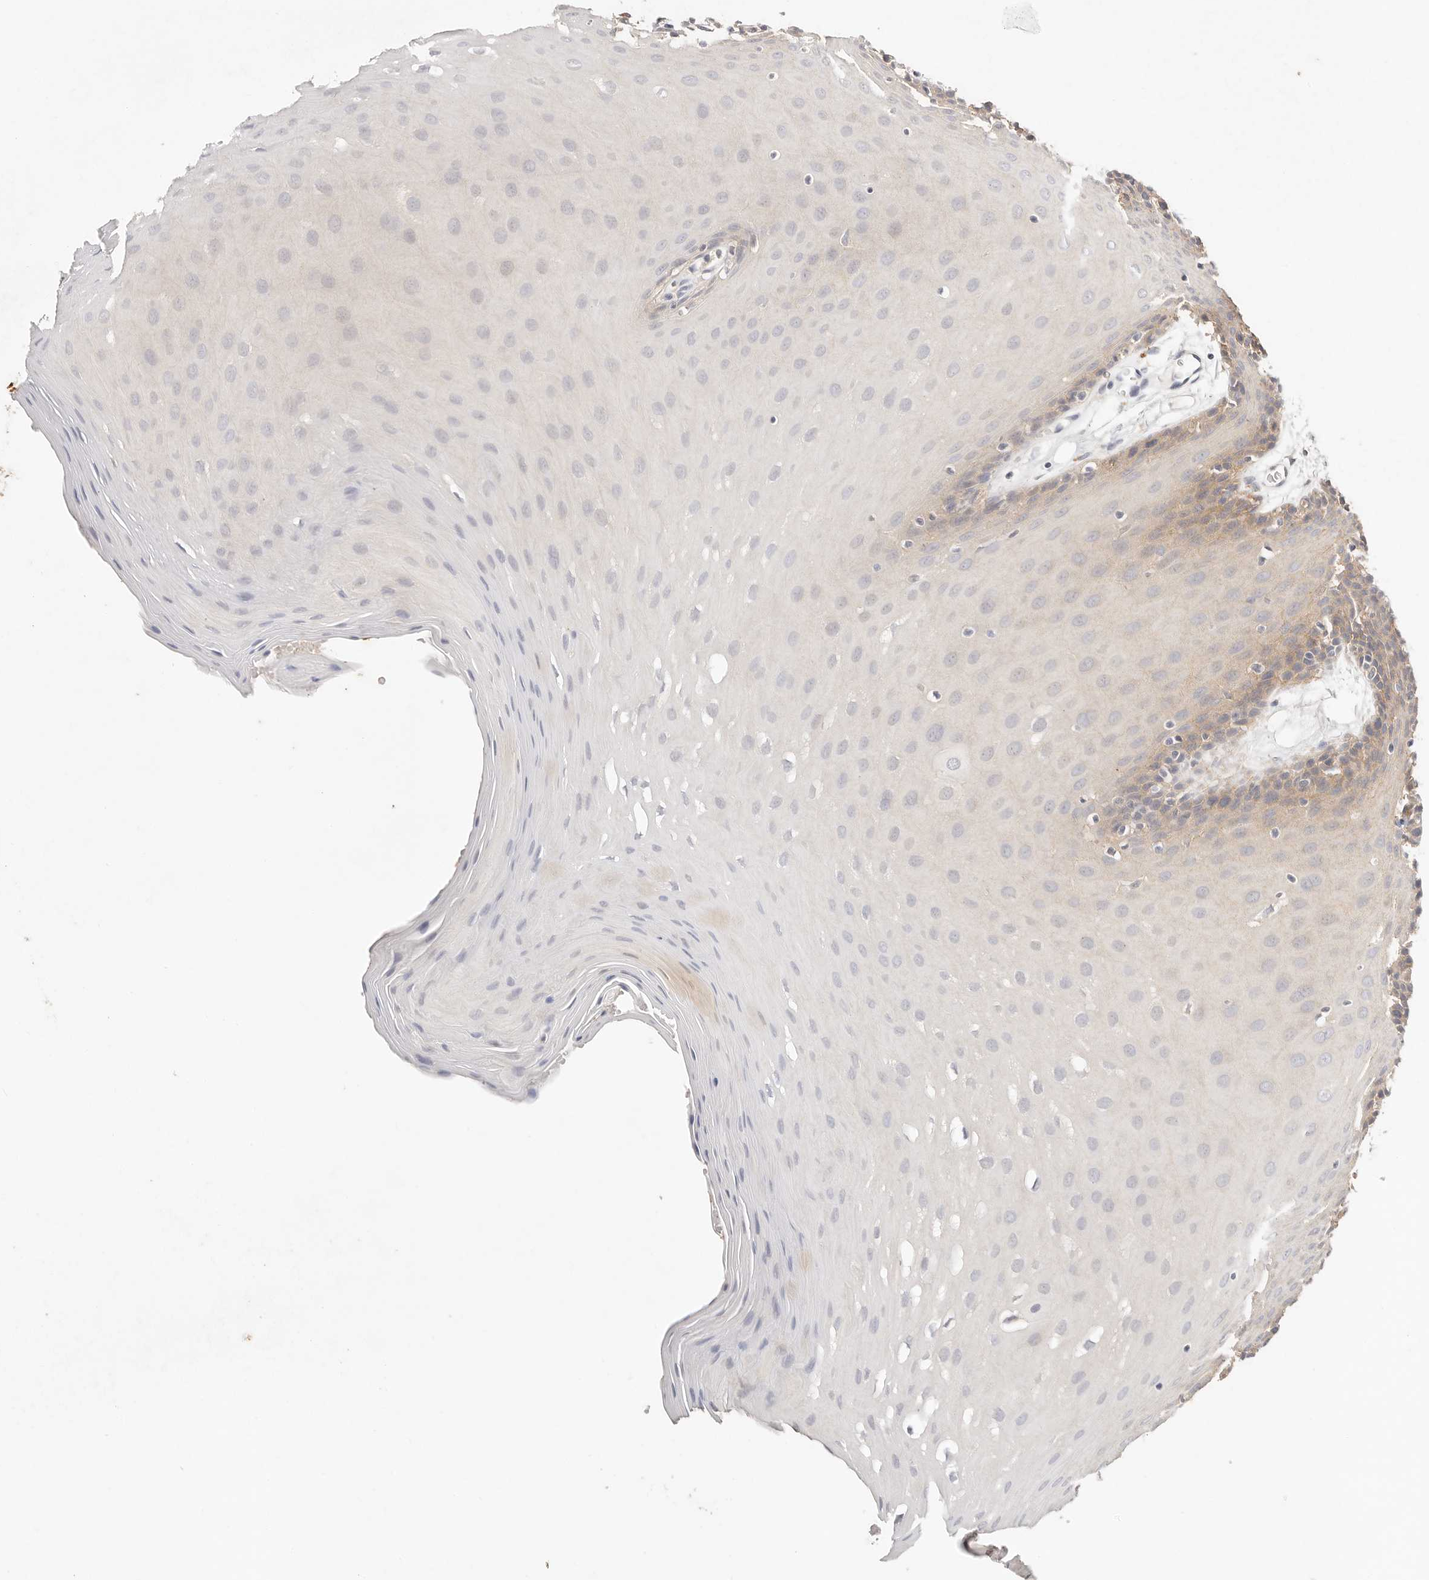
{"staining": {"intensity": "moderate", "quantity": "<25%", "location": "cytoplasmic/membranous"}, "tissue": "oral mucosa", "cell_type": "Squamous epithelial cells", "image_type": "normal", "snomed": [{"axis": "morphology", "description": "Normal tissue, NOS"}, {"axis": "morphology", "description": "Squamous cell carcinoma, NOS"}, {"axis": "topography", "description": "Skeletal muscle"}, {"axis": "topography", "description": "Oral tissue"}, {"axis": "topography", "description": "Salivary gland"}, {"axis": "topography", "description": "Head-Neck"}], "caption": "The histopathology image exhibits staining of unremarkable oral mucosa, revealing moderate cytoplasmic/membranous protein positivity (brown color) within squamous epithelial cells.", "gene": "CXADR", "patient": {"sex": "male", "age": 54}}